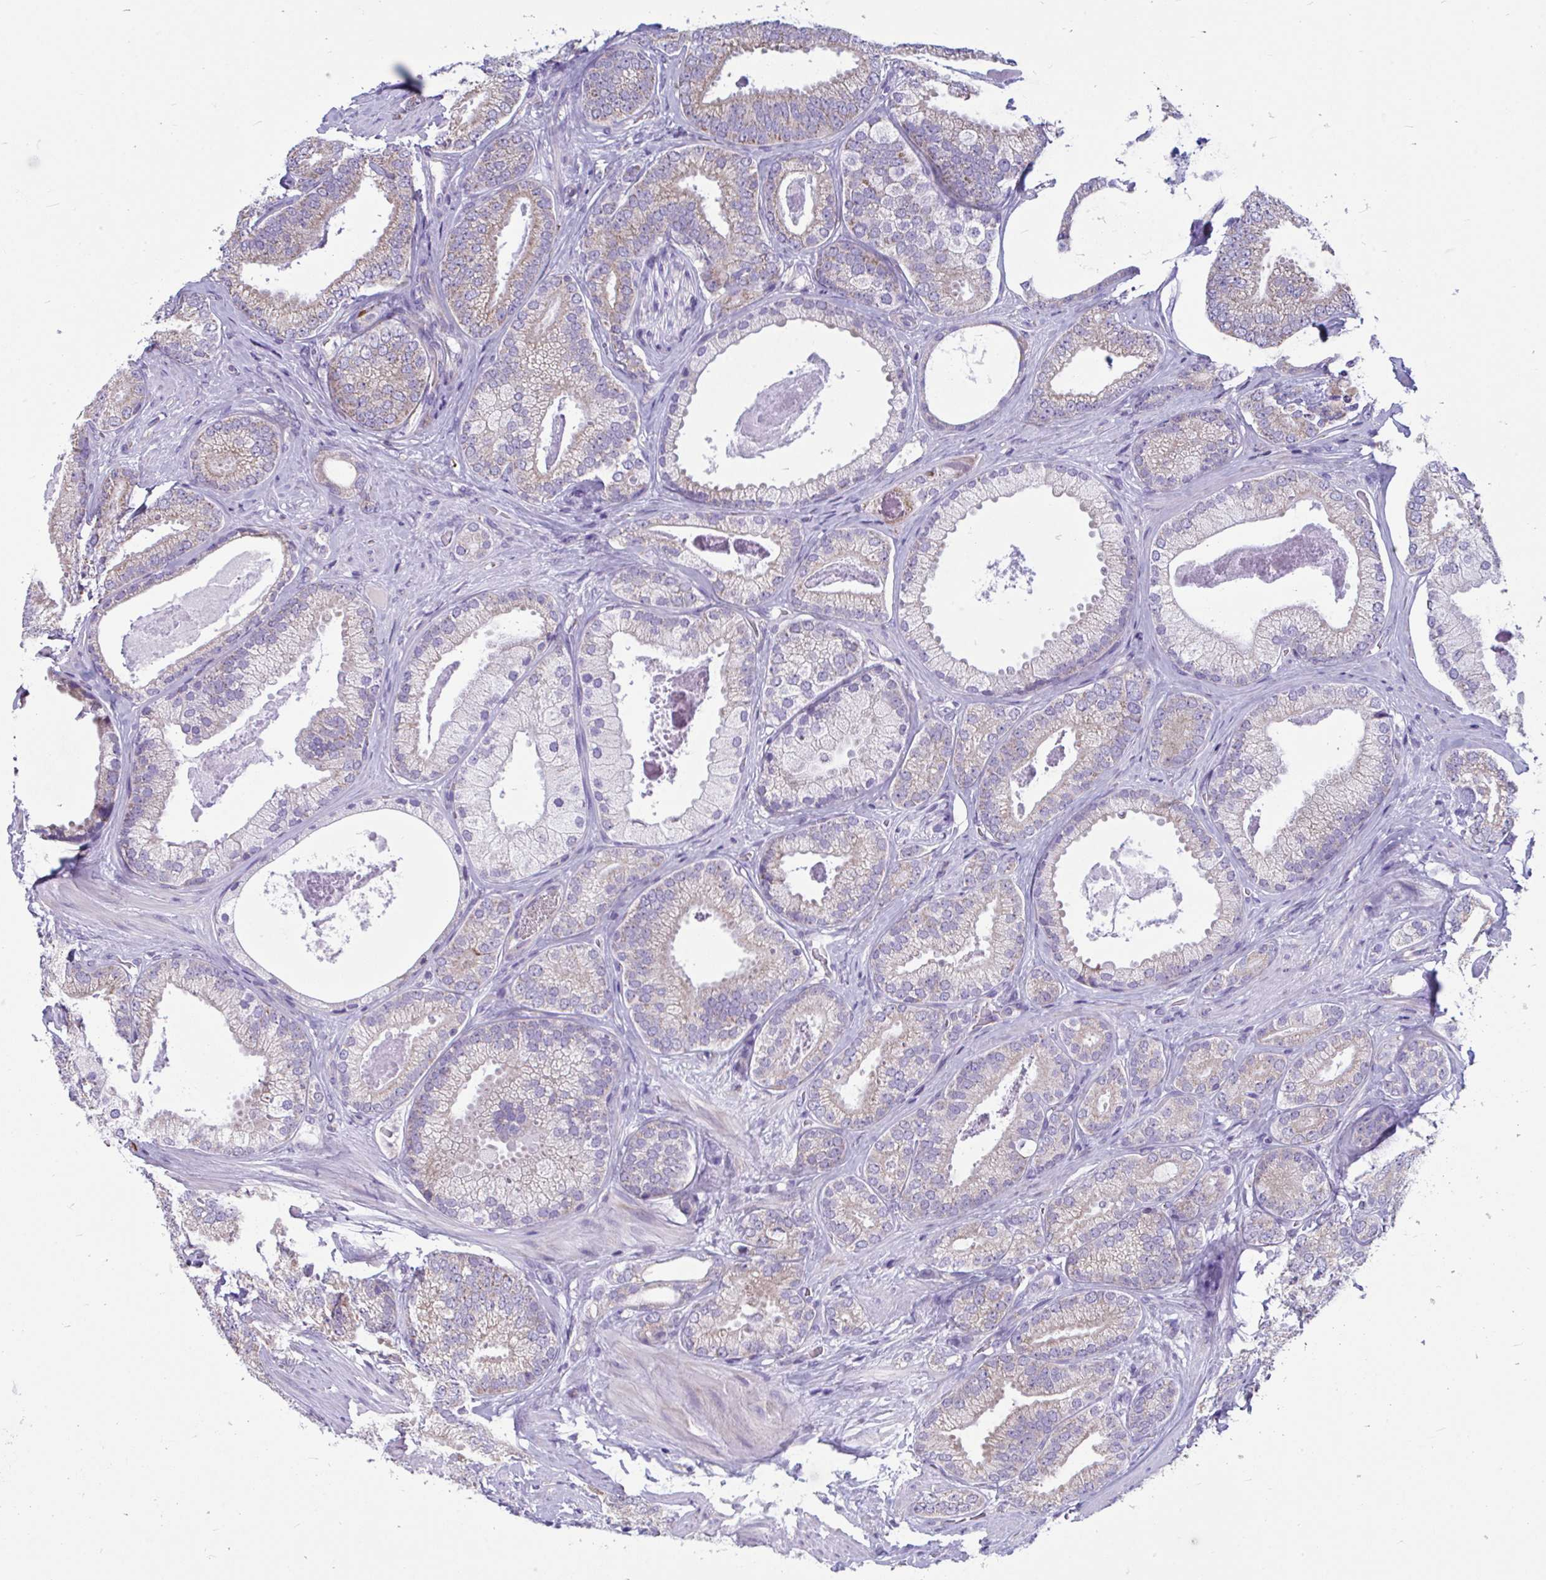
{"staining": {"intensity": "weak", "quantity": "25%-75%", "location": "cytoplasmic/membranous"}, "tissue": "prostate cancer", "cell_type": "Tumor cells", "image_type": "cancer", "snomed": [{"axis": "morphology", "description": "Adenocarcinoma, Low grade"}, {"axis": "topography", "description": "Prostate"}], "caption": "This image shows IHC staining of prostate cancer (low-grade adenocarcinoma), with low weak cytoplasmic/membranous positivity in about 25%-75% of tumor cells.", "gene": "OR13A1", "patient": {"sex": "male", "age": 63}}